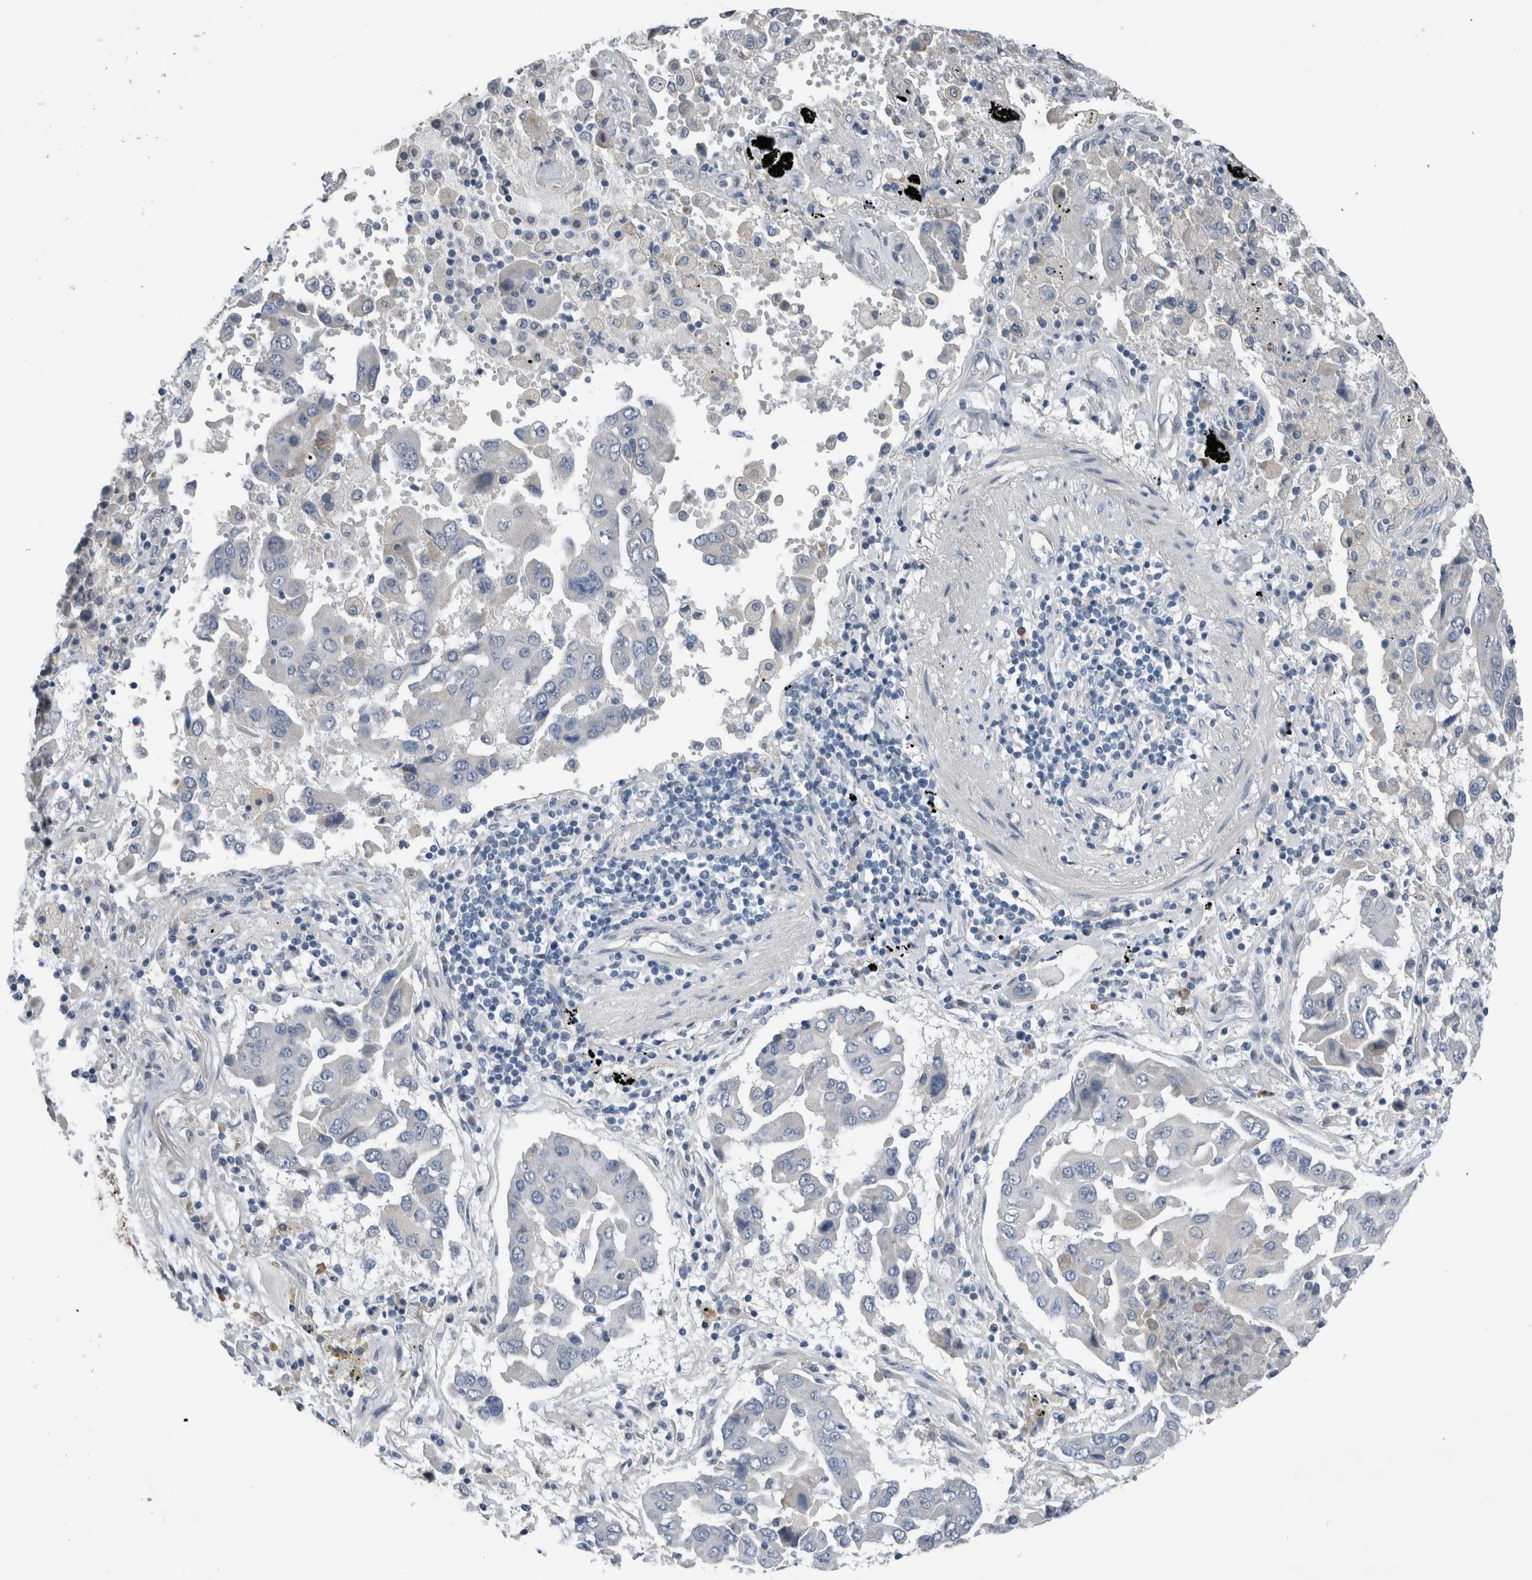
{"staining": {"intensity": "negative", "quantity": "none", "location": "none"}, "tissue": "lung cancer", "cell_type": "Tumor cells", "image_type": "cancer", "snomed": [{"axis": "morphology", "description": "Adenocarcinoma, NOS"}, {"axis": "topography", "description": "Lung"}], "caption": "Tumor cells are negative for protein expression in human lung cancer.", "gene": "CRNN", "patient": {"sex": "female", "age": 65}}